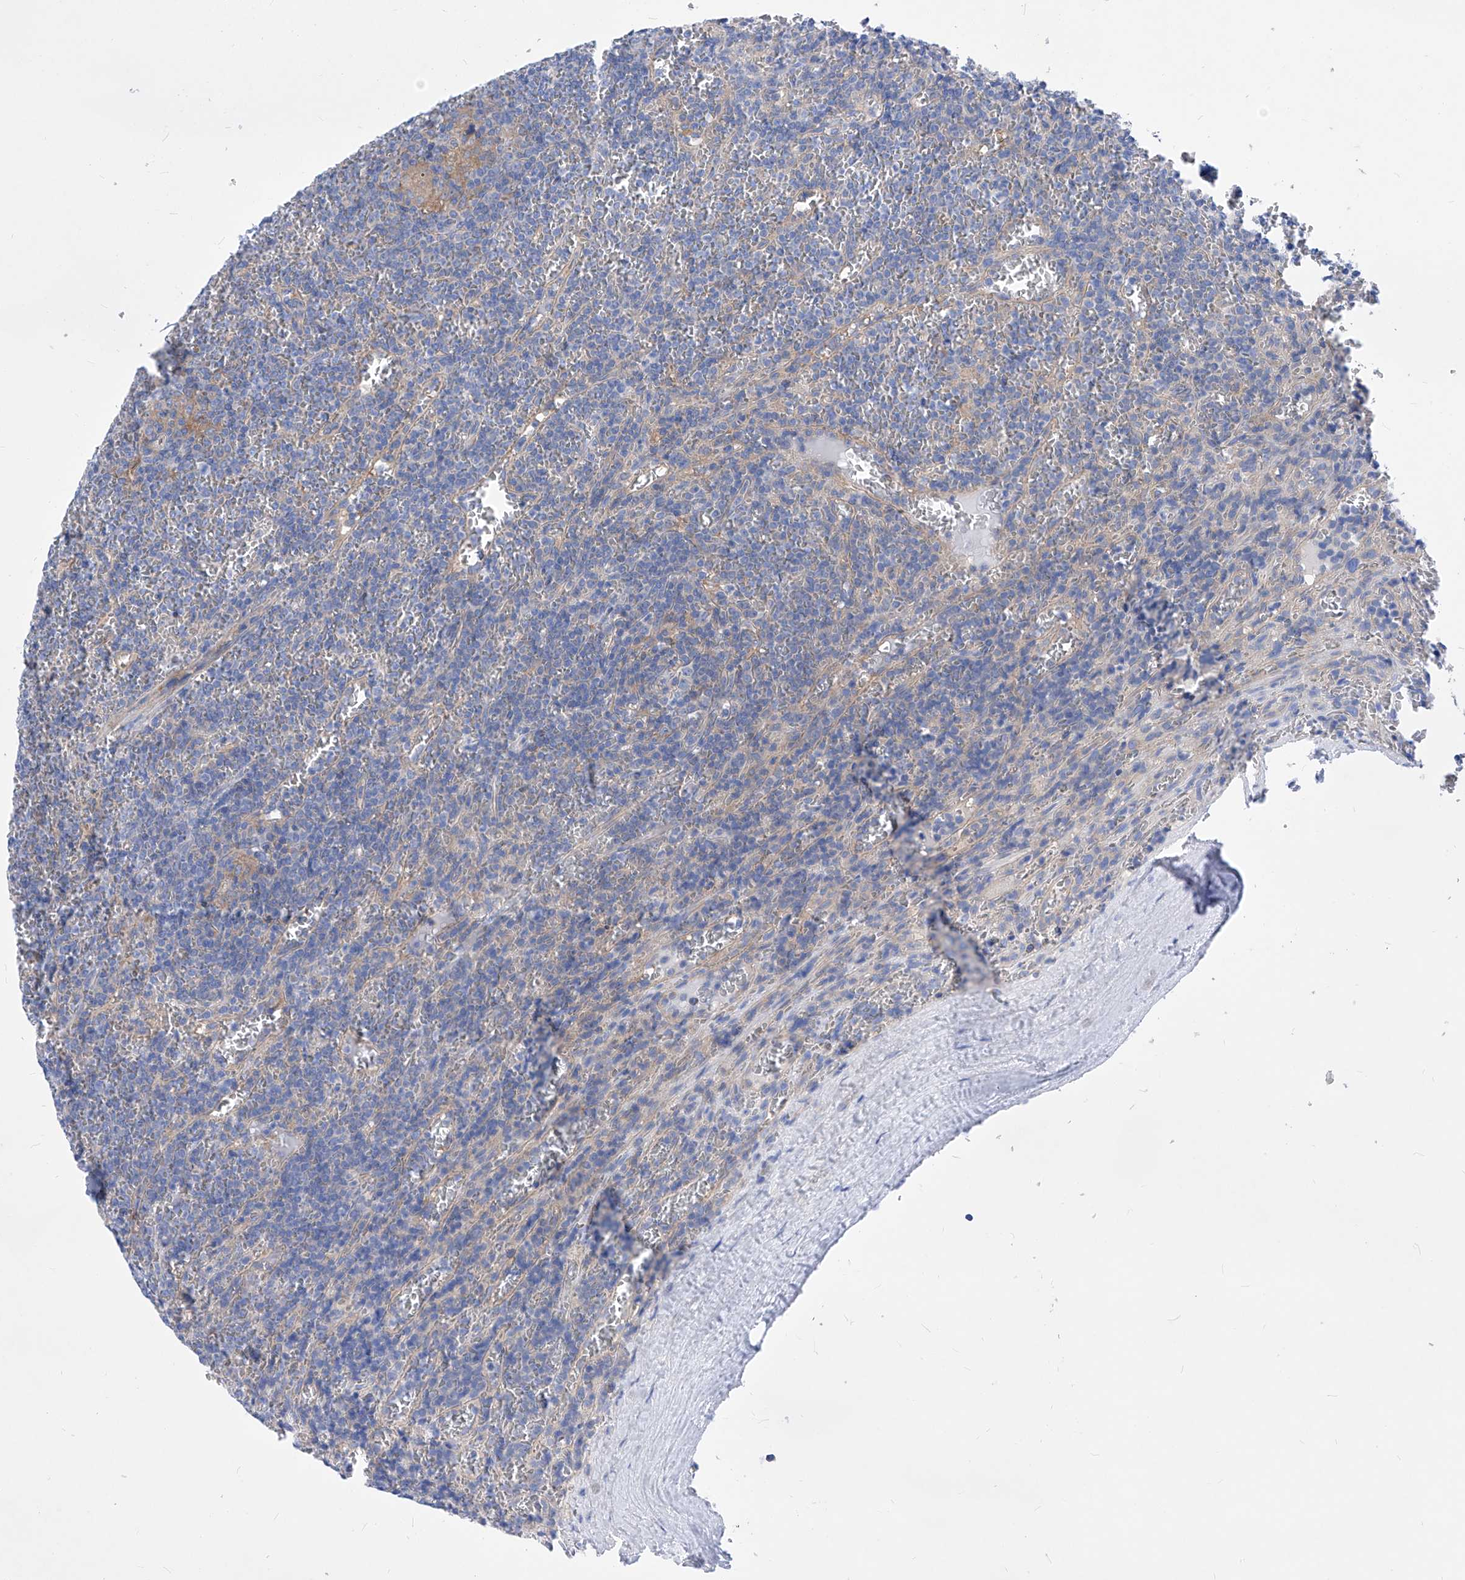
{"staining": {"intensity": "weak", "quantity": "<25%", "location": "cytoplasmic/membranous"}, "tissue": "lymphoma", "cell_type": "Tumor cells", "image_type": "cancer", "snomed": [{"axis": "morphology", "description": "Malignant lymphoma, non-Hodgkin's type, Low grade"}, {"axis": "topography", "description": "Spleen"}], "caption": "Lymphoma was stained to show a protein in brown. There is no significant expression in tumor cells.", "gene": "XPNPEP1", "patient": {"sex": "female", "age": 19}}